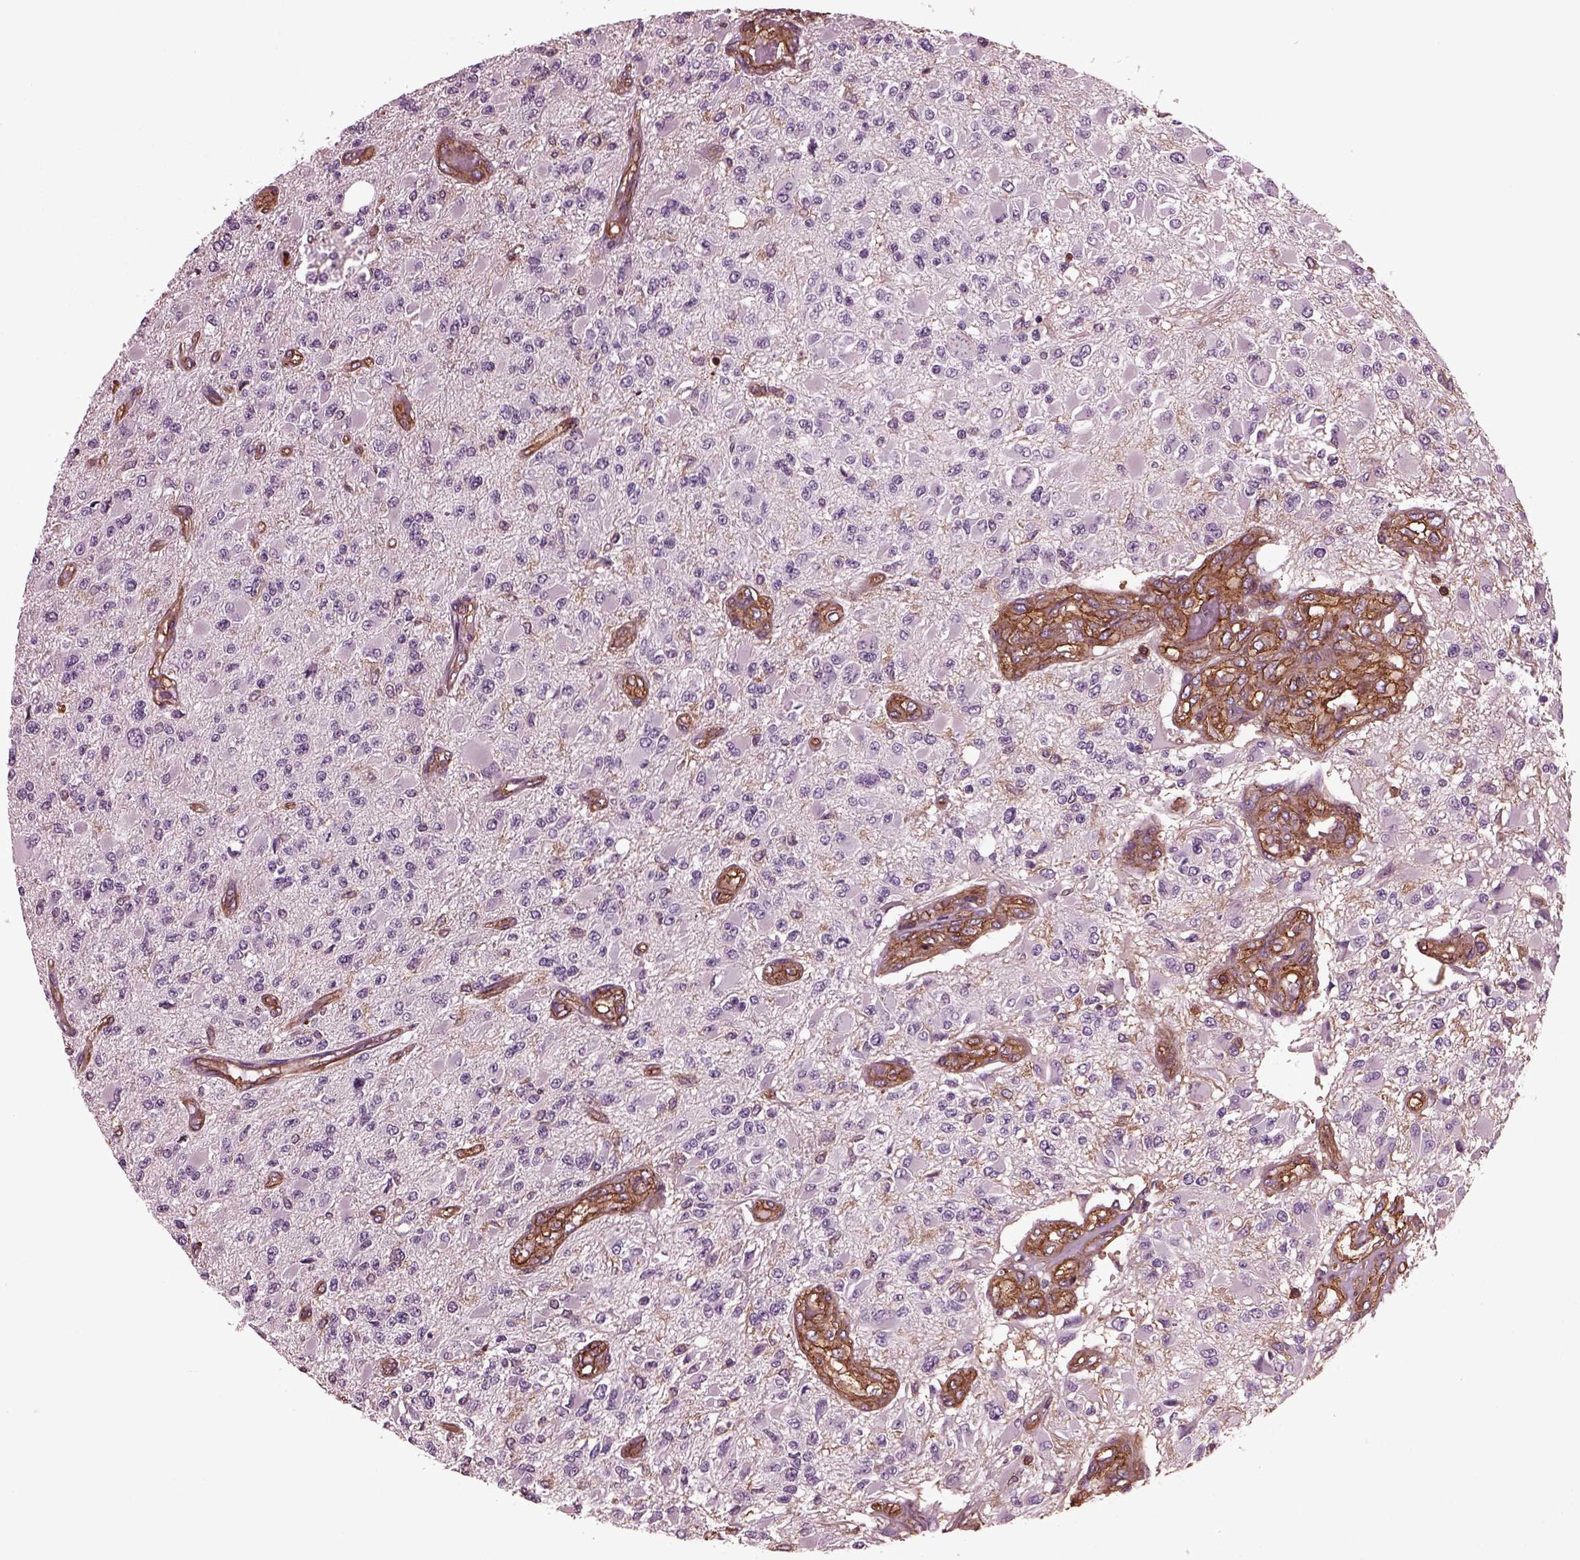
{"staining": {"intensity": "negative", "quantity": "none", "location": "none"}, "tissue": "glioma", "cell_type": "Tumor cells", "image_type": "cancer", "snomed": [{"axis": "morphology", "description": "Glioma, malignant, High grade"}, {"axis": "topography", "description": "Brain"}], "caption": "Histopathology image shows no protein positivity in tumor cells of glioma tissue.", "gene": "MYL6", "patient": {"sex": "female", "age": 63}}